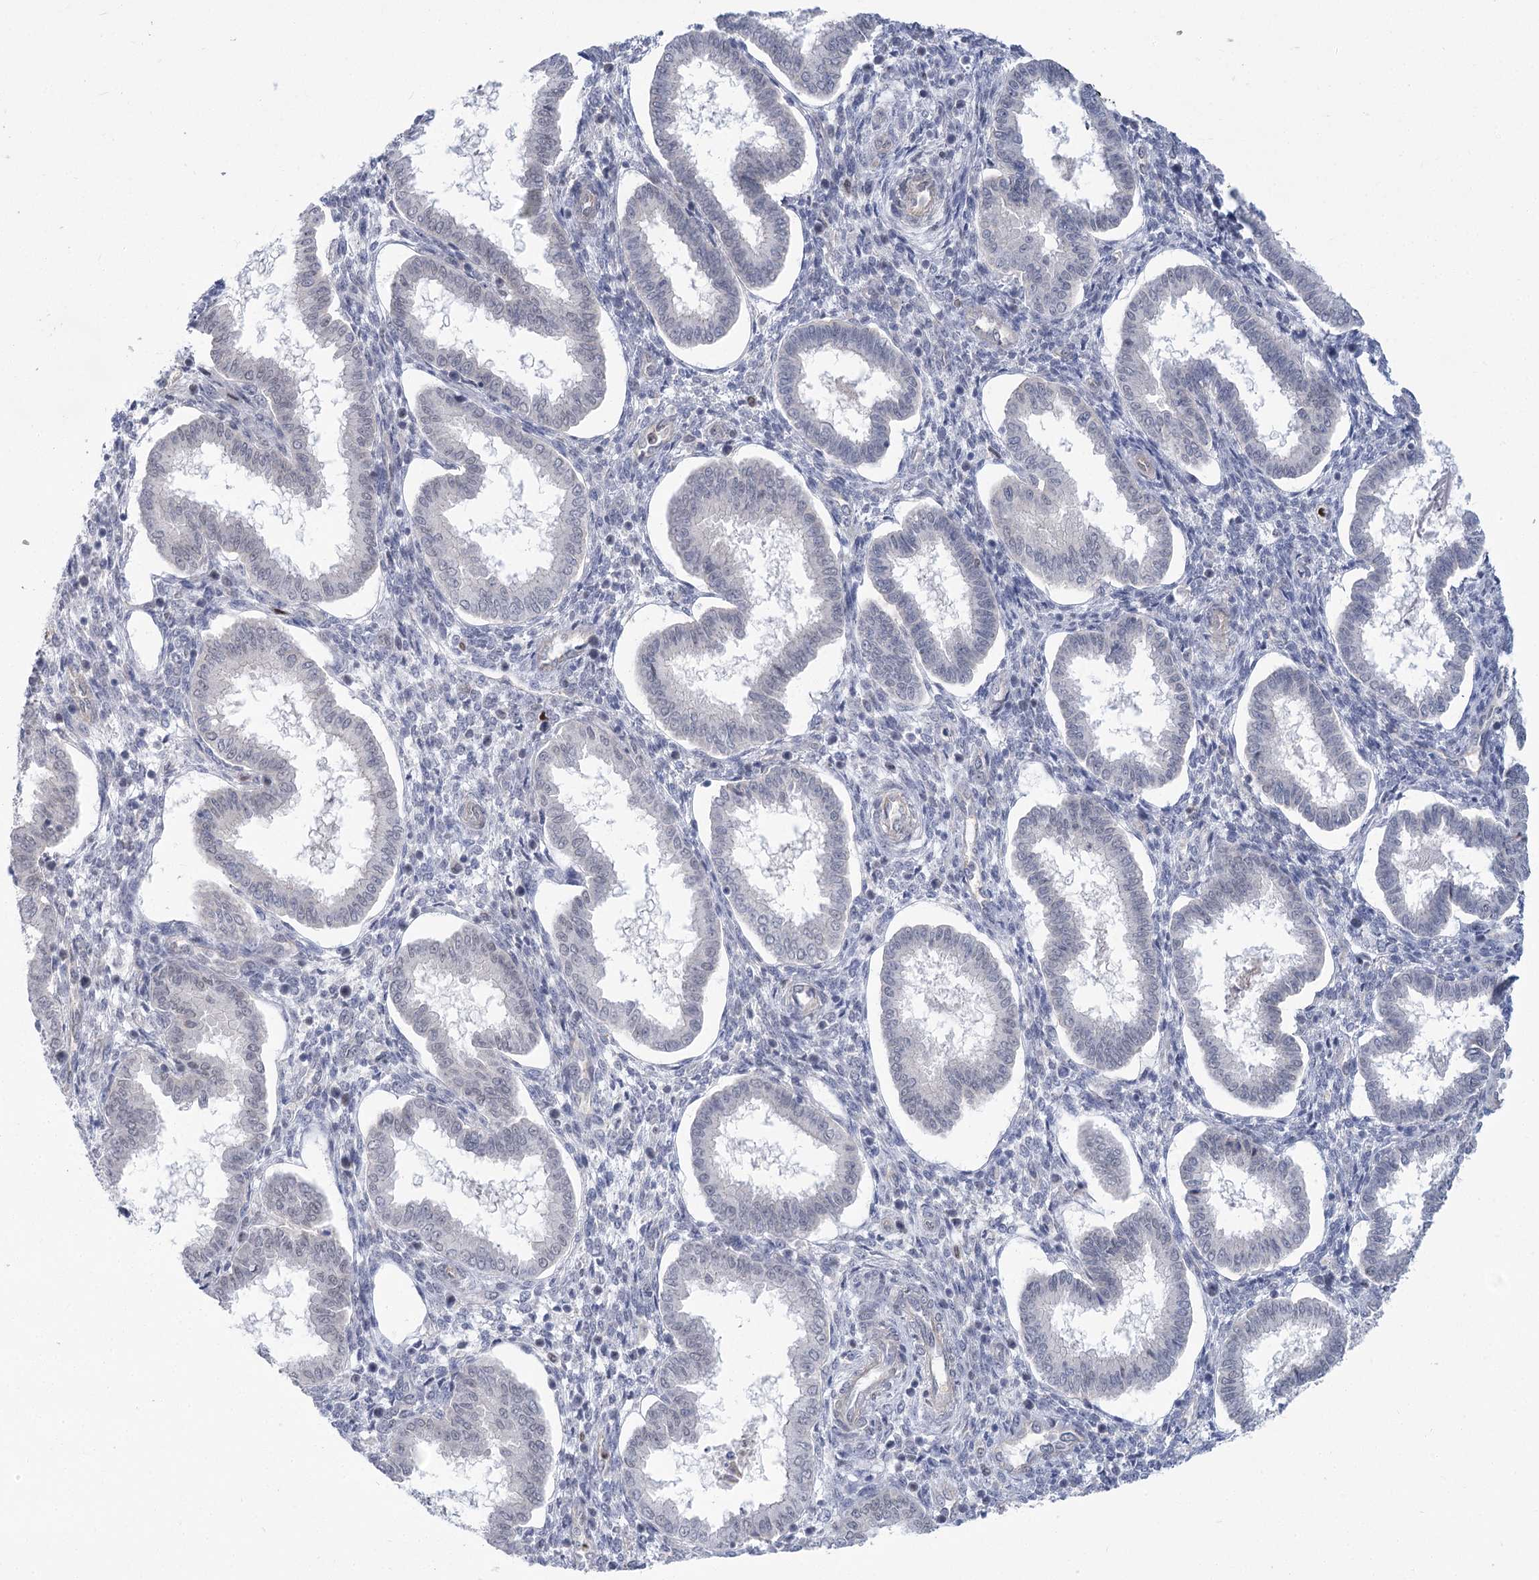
{"staining": {"intensity": "negative", "quantity": "none", "location": "none"}, "tissue": "endometrium", "cell_type": "Cells in endometrial stroma", "image_type": "normal", "snomed": [{"axis": "morphology", "description": "Normal tissue, NOS"}, {"axis": "topography", "description": "Endometrium"}], "caption": "High power microscopy image of an immunohistochemistry (IHC) micrograph of unremarkable endometrium, revealing no significant expression in cells in endometrial stroma.", "gene": "THAP6", "patient": {"sex": "female", "age": 24}}